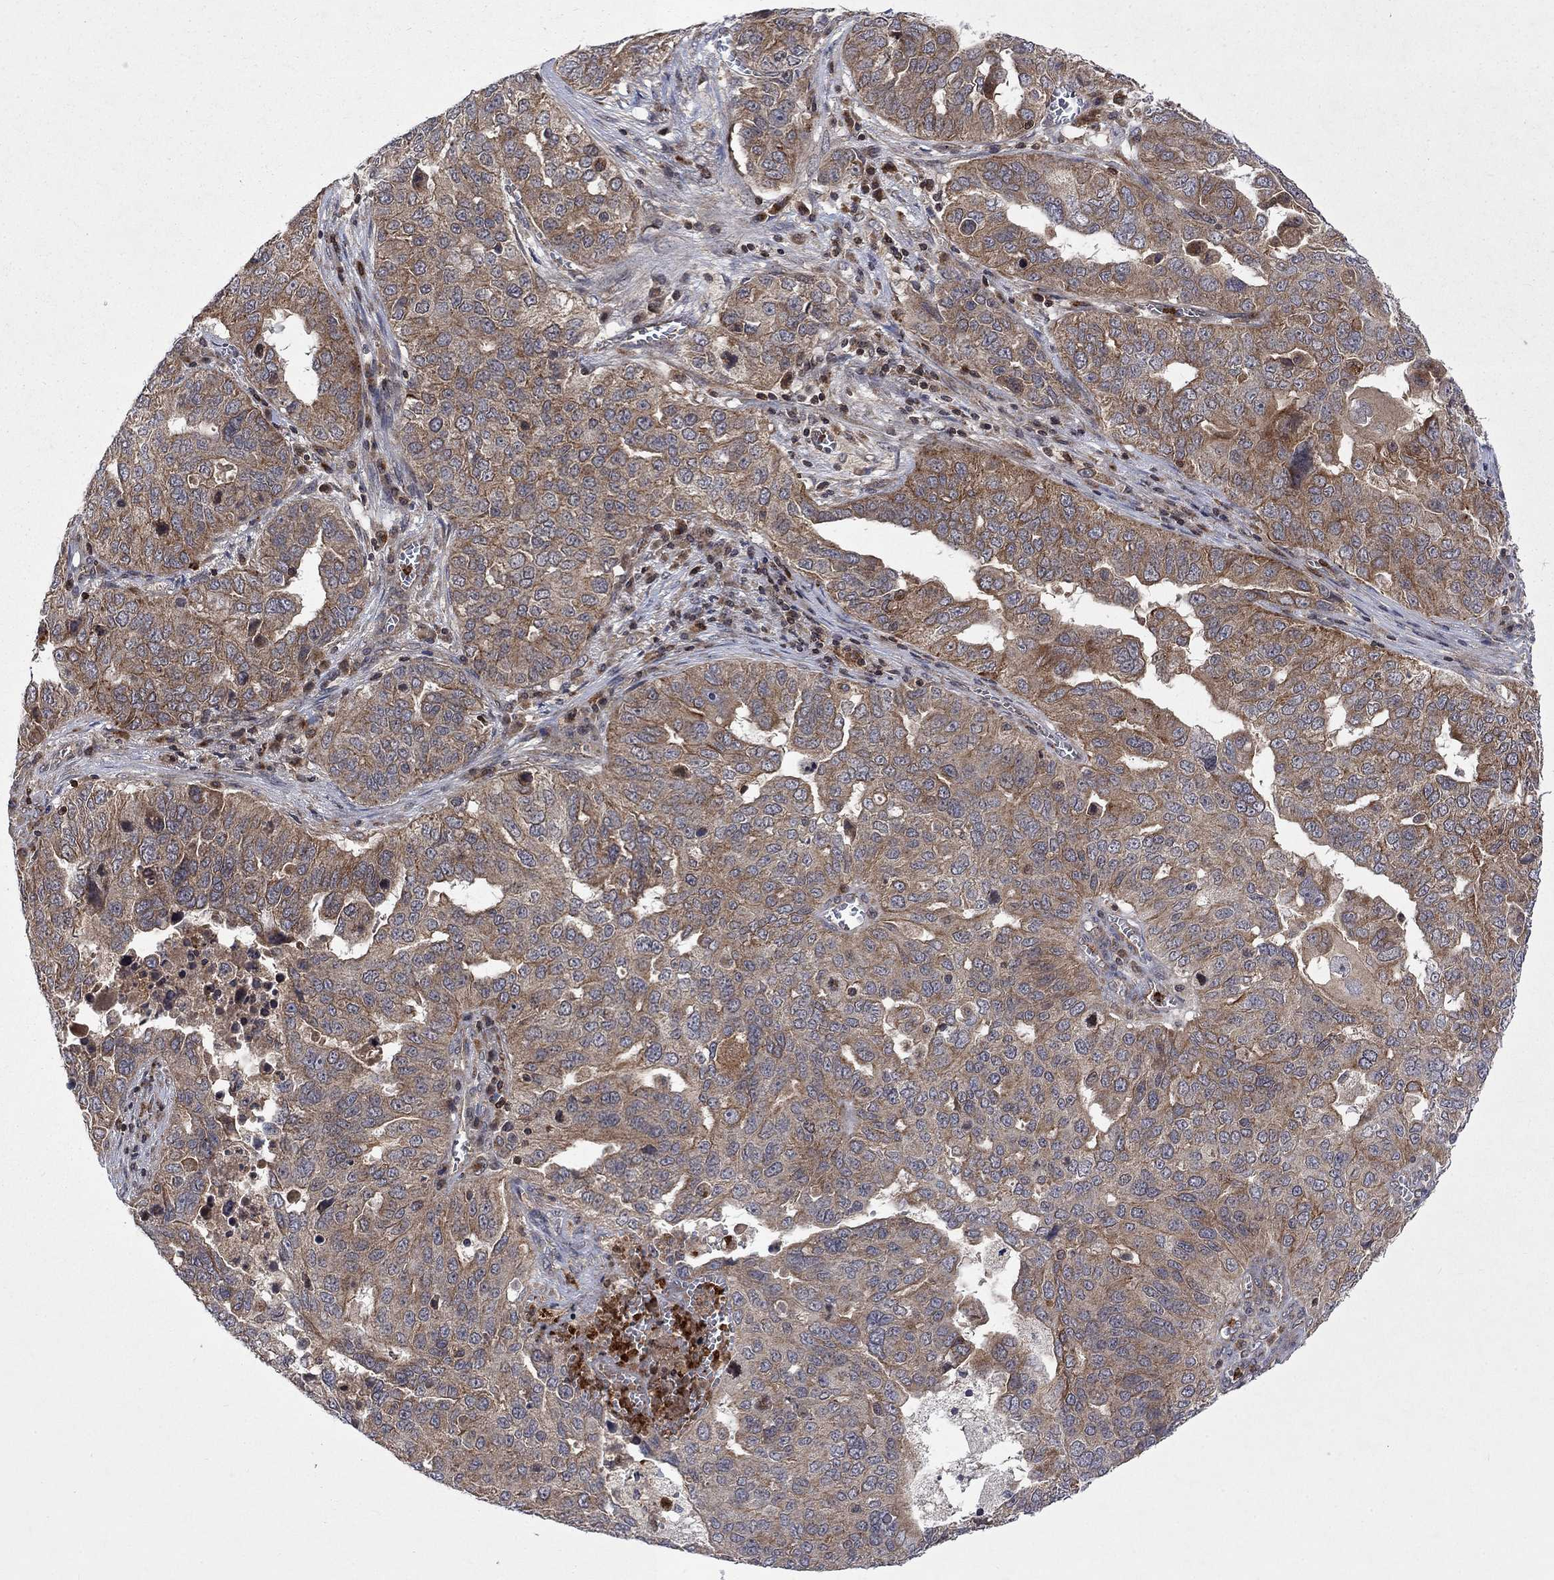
{"staining": {"intensity": "moderate", "quantity": "<25%", "location": "cytoplasmic/membranous"}, "tissue": "ovarian cancer", "cell_type": "Tumor cells", "image_type": "cancer", "snomed": [{"axis": "morphology", "description": "Carcinoma, endometroid"}, {"axis": "topography", "description": "Soft tissue"}, {"axis": "topography", "description": "Ovary"}], "caption": "Ovarian endometroid carcinoma stained with DAB (3,3'-diaminobenzidine) immunohistochemistry displays low levels of moderate cytoplasmic/membranous staining in about <25% of tumor cells.", "gene": "TMEM33", "patient": {"sex": "female", "age": 52}}